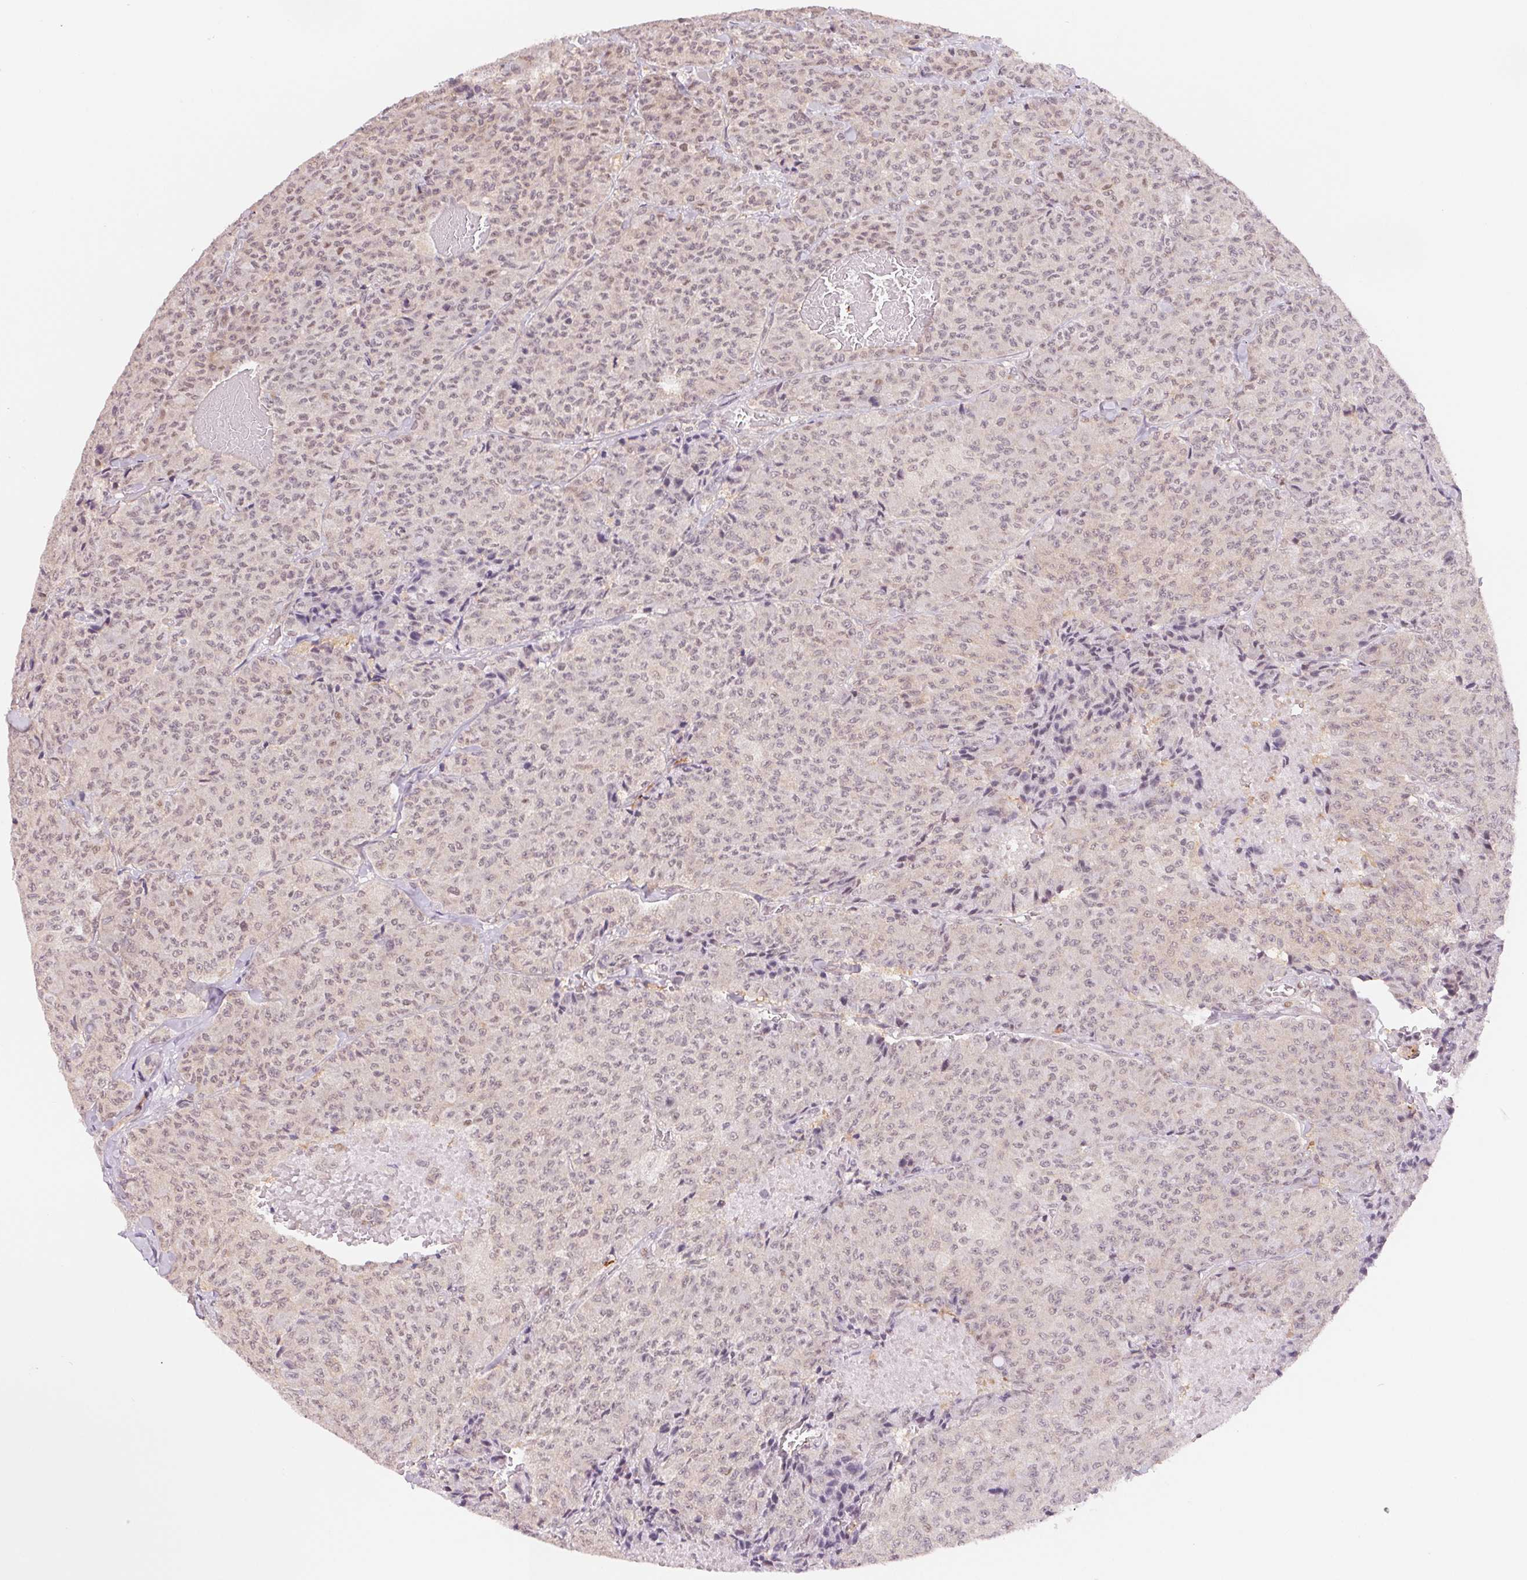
{"staining": {"intensity": "weak", "quantity": "<25%", "location": "nuclear"}, "tissue": "carcinoid", "cell_type": "Tumor cells", "image_type": "cancer", "snomed": [{"axis": "morphology", "description": "Carcinoid, malignant, NOS"}, {"axis": "topography", "description": "Lung"}], "caption": "Micrograph shows no protein staining in tumor cells of carcinoid (malignant) tissue.", "gene": "DNAJB6", "patient": {"sex": "male", "age": 71}}